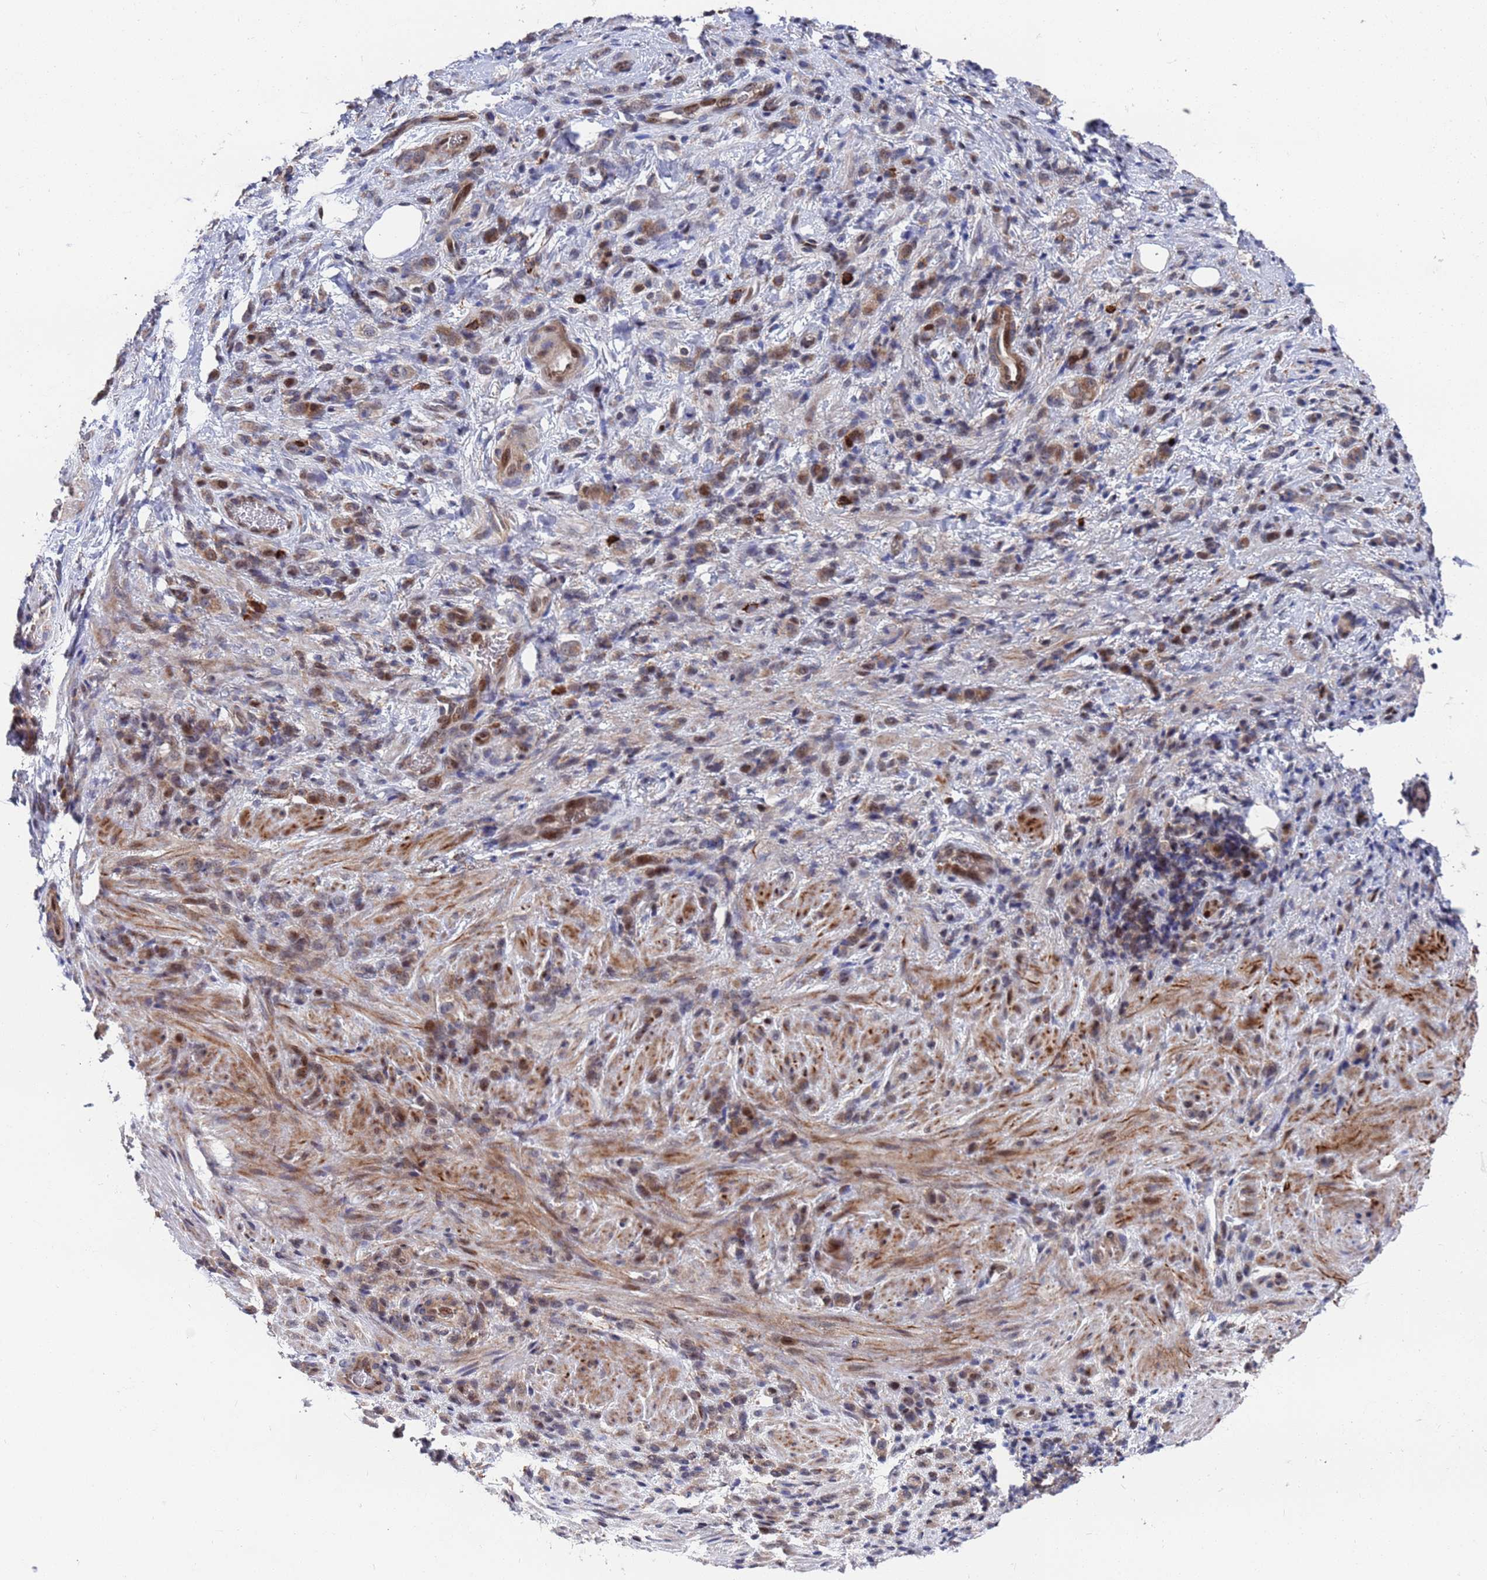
{"staining": {"intensity": "moderate", "quantity": "<25%", "location": "cytoplasmic/membranous,nuclear"}, "tissue": "stomach cancer", "cell_type": "Tumor cells", "image_type": "cancer", "snomed": [{"axis": "morphology", "description": "Adenocarcinoma, NOS"}, {"axis": "topography", "description": "Stomach"}], "caption": "Adenocarcinoma (stomach) stained for a protein (brown) shows moderate cytoplasmic/membranous and nuclear positive expression in approximately <25% of tumor cells.", "gene": "TMBIM6", "patient": {"sex": "male", "age": 77}}